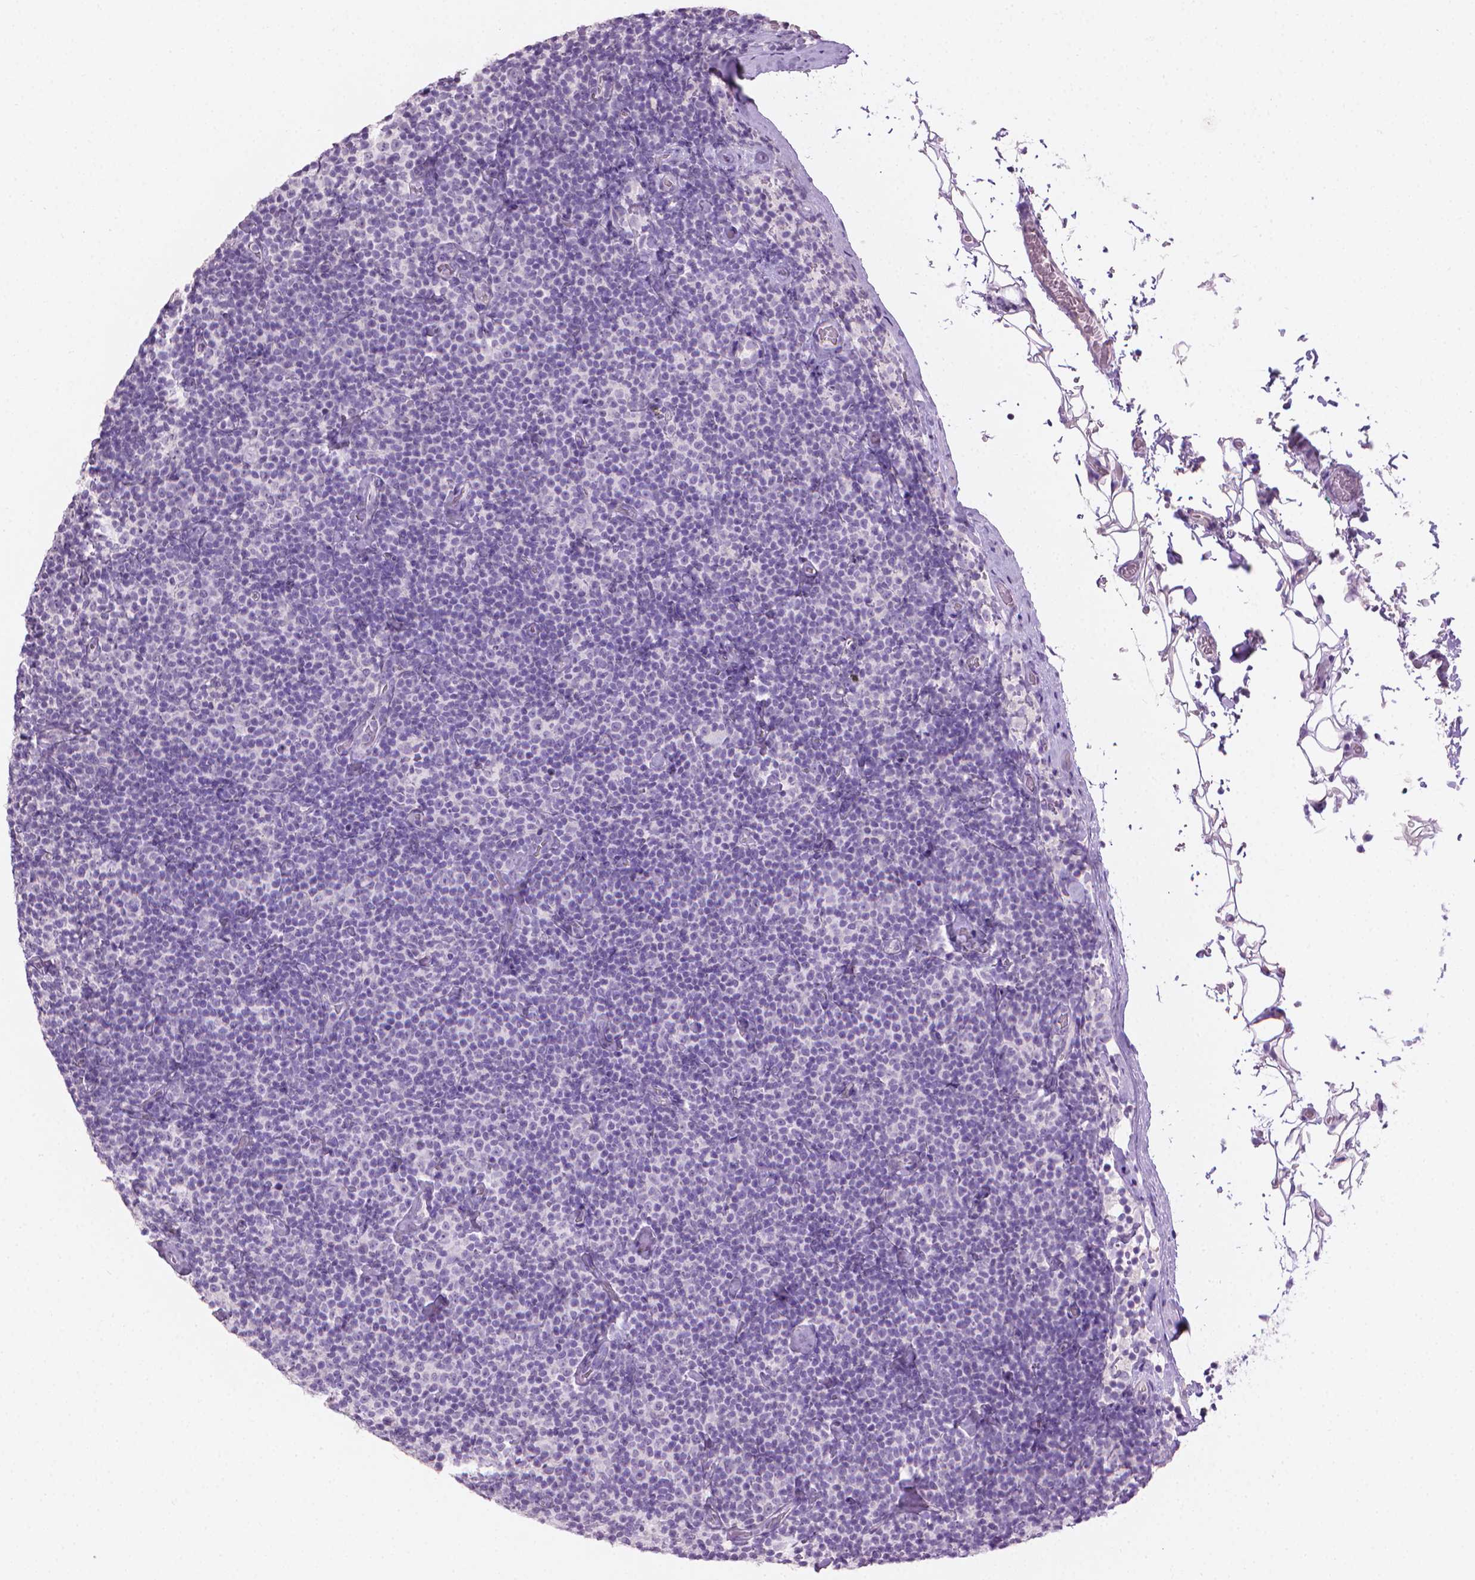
{"staining": {"intensity": "negative", "quantity": "none", "location": "none"}, "tissue": "lymphoma", "cell_type": "Tumor cells", "image_type": "cancer", "snomed": [{"axis": "morphology", "description": "Malignant lymphoma, non-Hodgkin's type, Low grade"}, {"axis": "topography", "description": "Lymph node"}], "caption": "This is a histopathology image of IHC staining of lymphoma, which shows no expression in tumor cells.", "gene": "MLANA", "patient": {"sex": "male", "age": 81}}